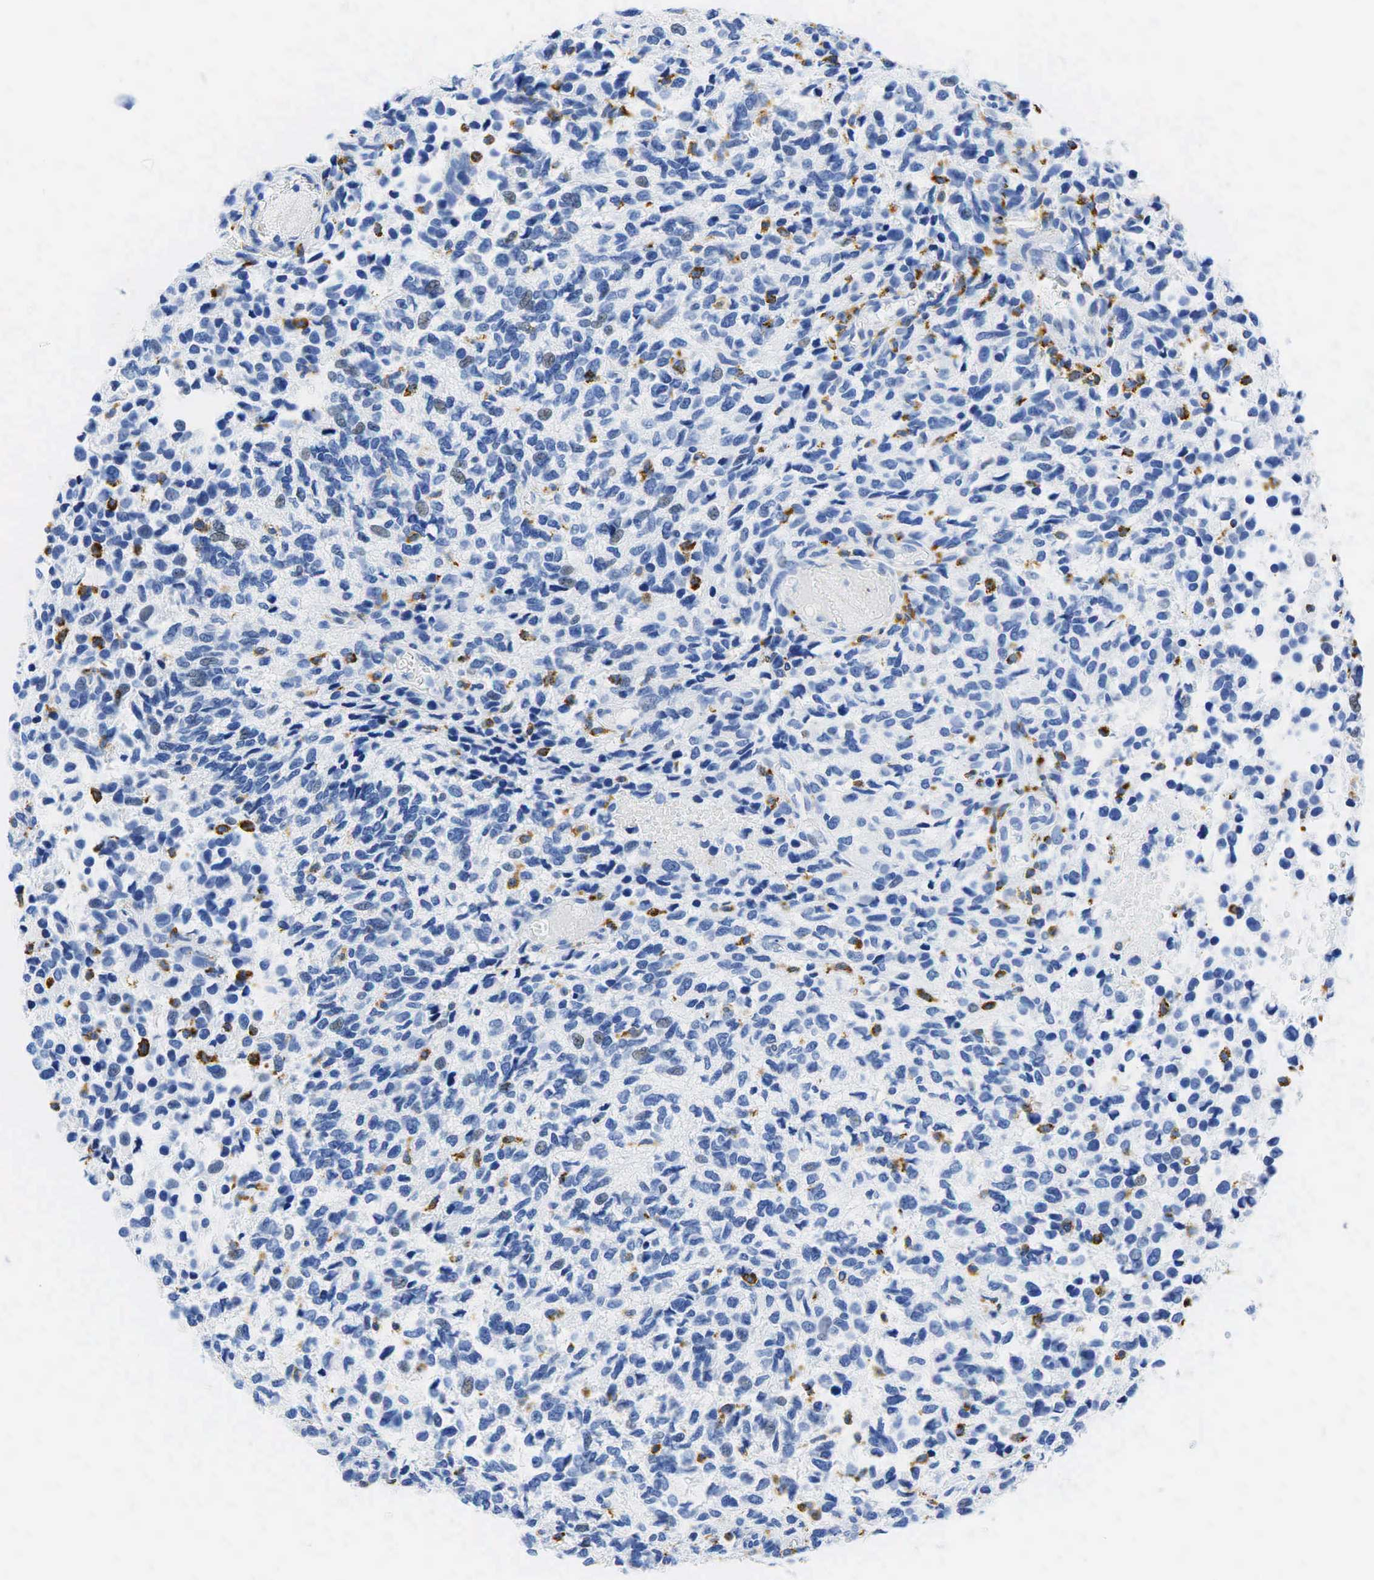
{"staining": {"intensity": "negative", "quantity": "none", "location": "none"}, "tissue": "glioma", "cell_type": "Tumor cells", "image_type": "cancer", "snomed": [{"axis": "morphology", "description": "Glioma, malignant, High grade"}, {"axis": "topography", "description": "Brain"}], "caption": "This is an IHC photomicrograph of malignant glioma (high-grade). There is no positivity in tumor cells.", "gene": "CD68", "patient": {"sex": "male", "age": 77}}